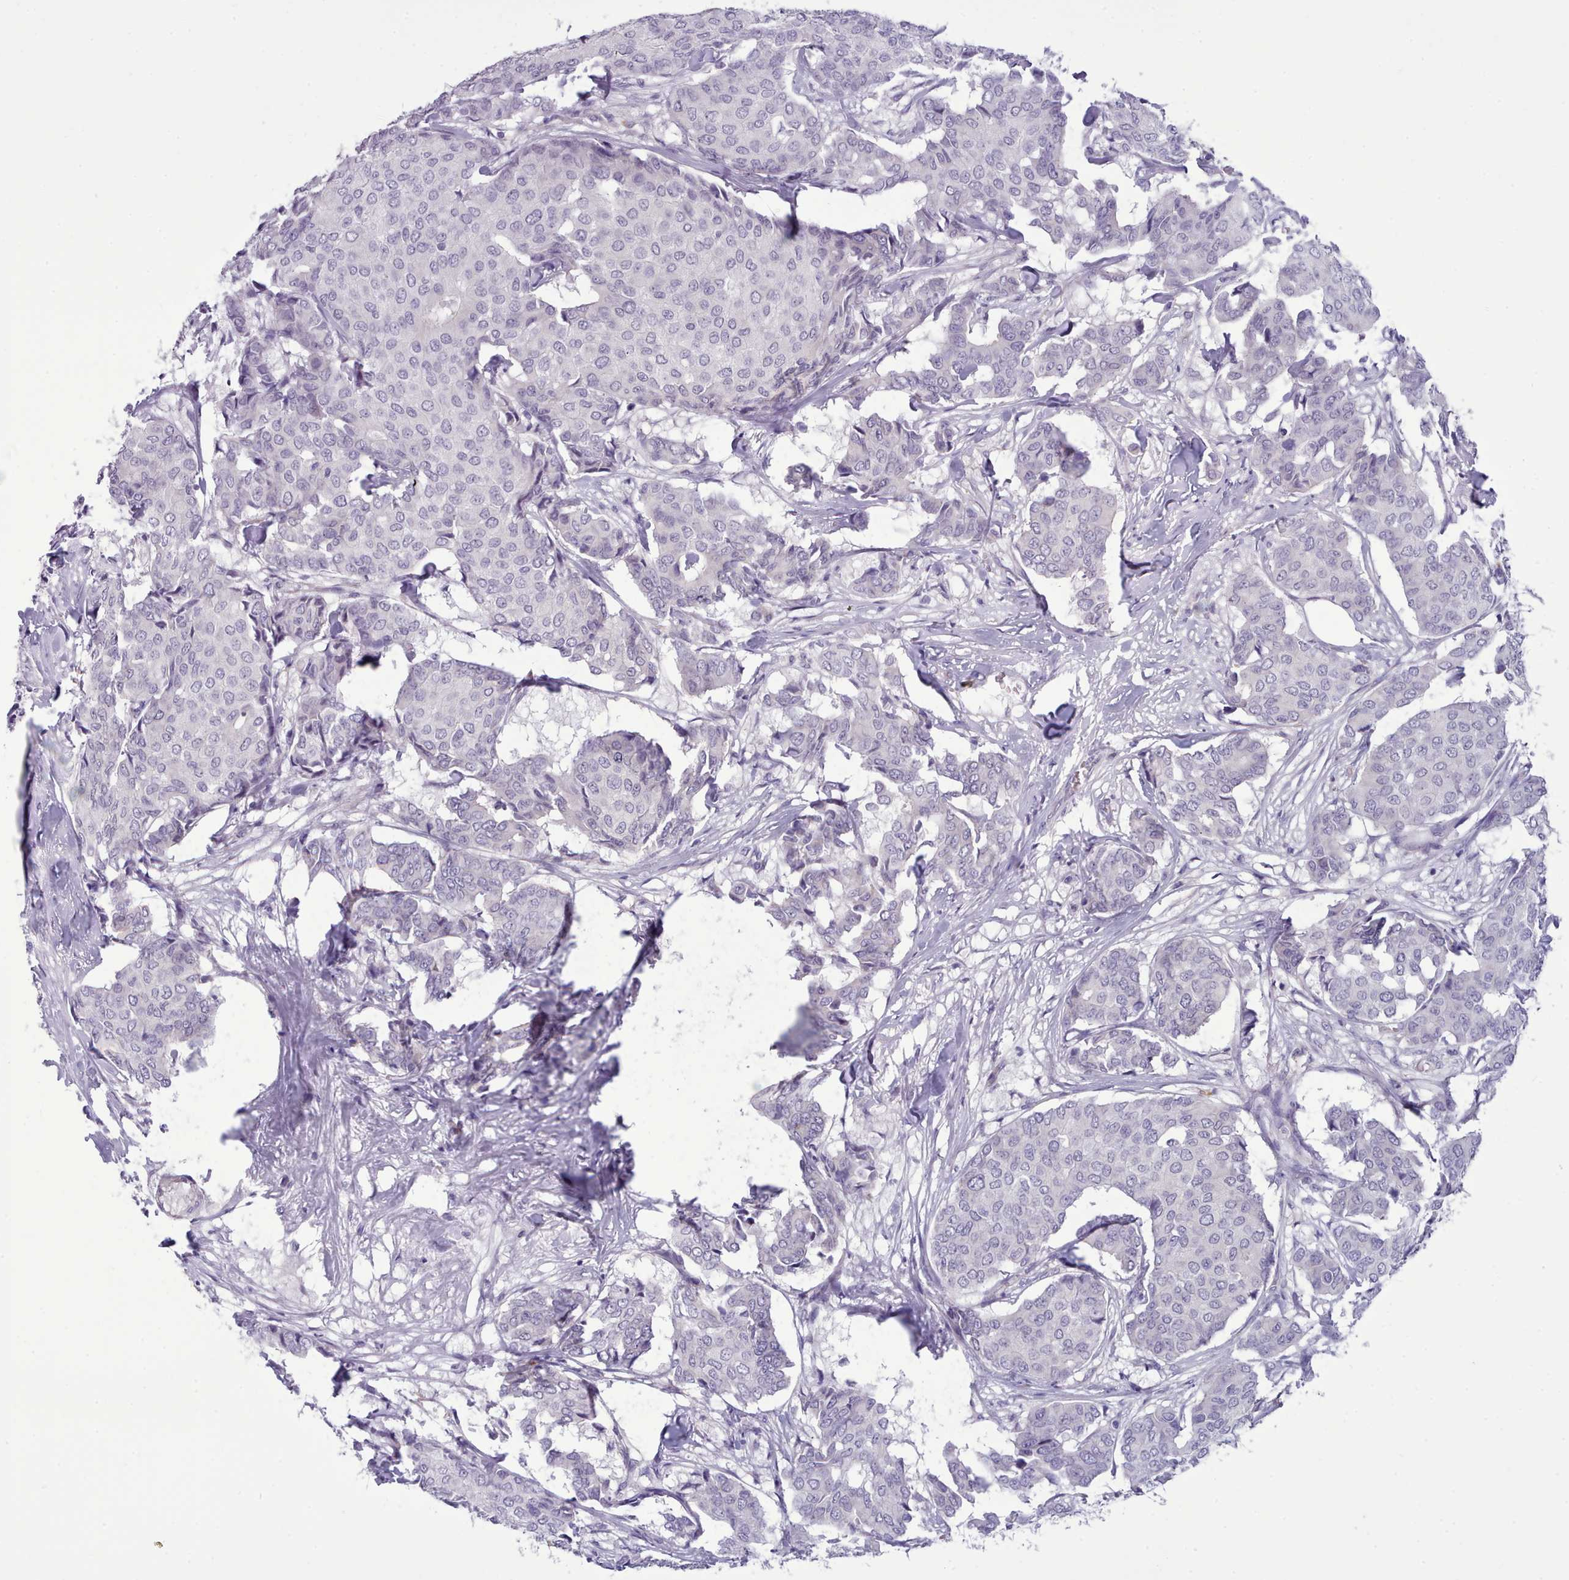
{"staining": {"intensity": "negative", "quantity": "none", "location": "none"}, "tissue": "breast cancer", "cell_type": "Tumor cells", "image_type": "cancer", "snomed": [{"axis": "morphology", "description": "Duct carcinoma"}, {"axis": "topography", "description": "Breast"}], "caption": "Micrograph shows no significant protein positivity in tumor cells of breast cancer. (DAB (3,3'-diaminobenzidine) immunohistochemistry (IHC) with hematoxylin counter stain).", "gene": "KCTD16", "patient": {"sex": "female", "age": 75}}